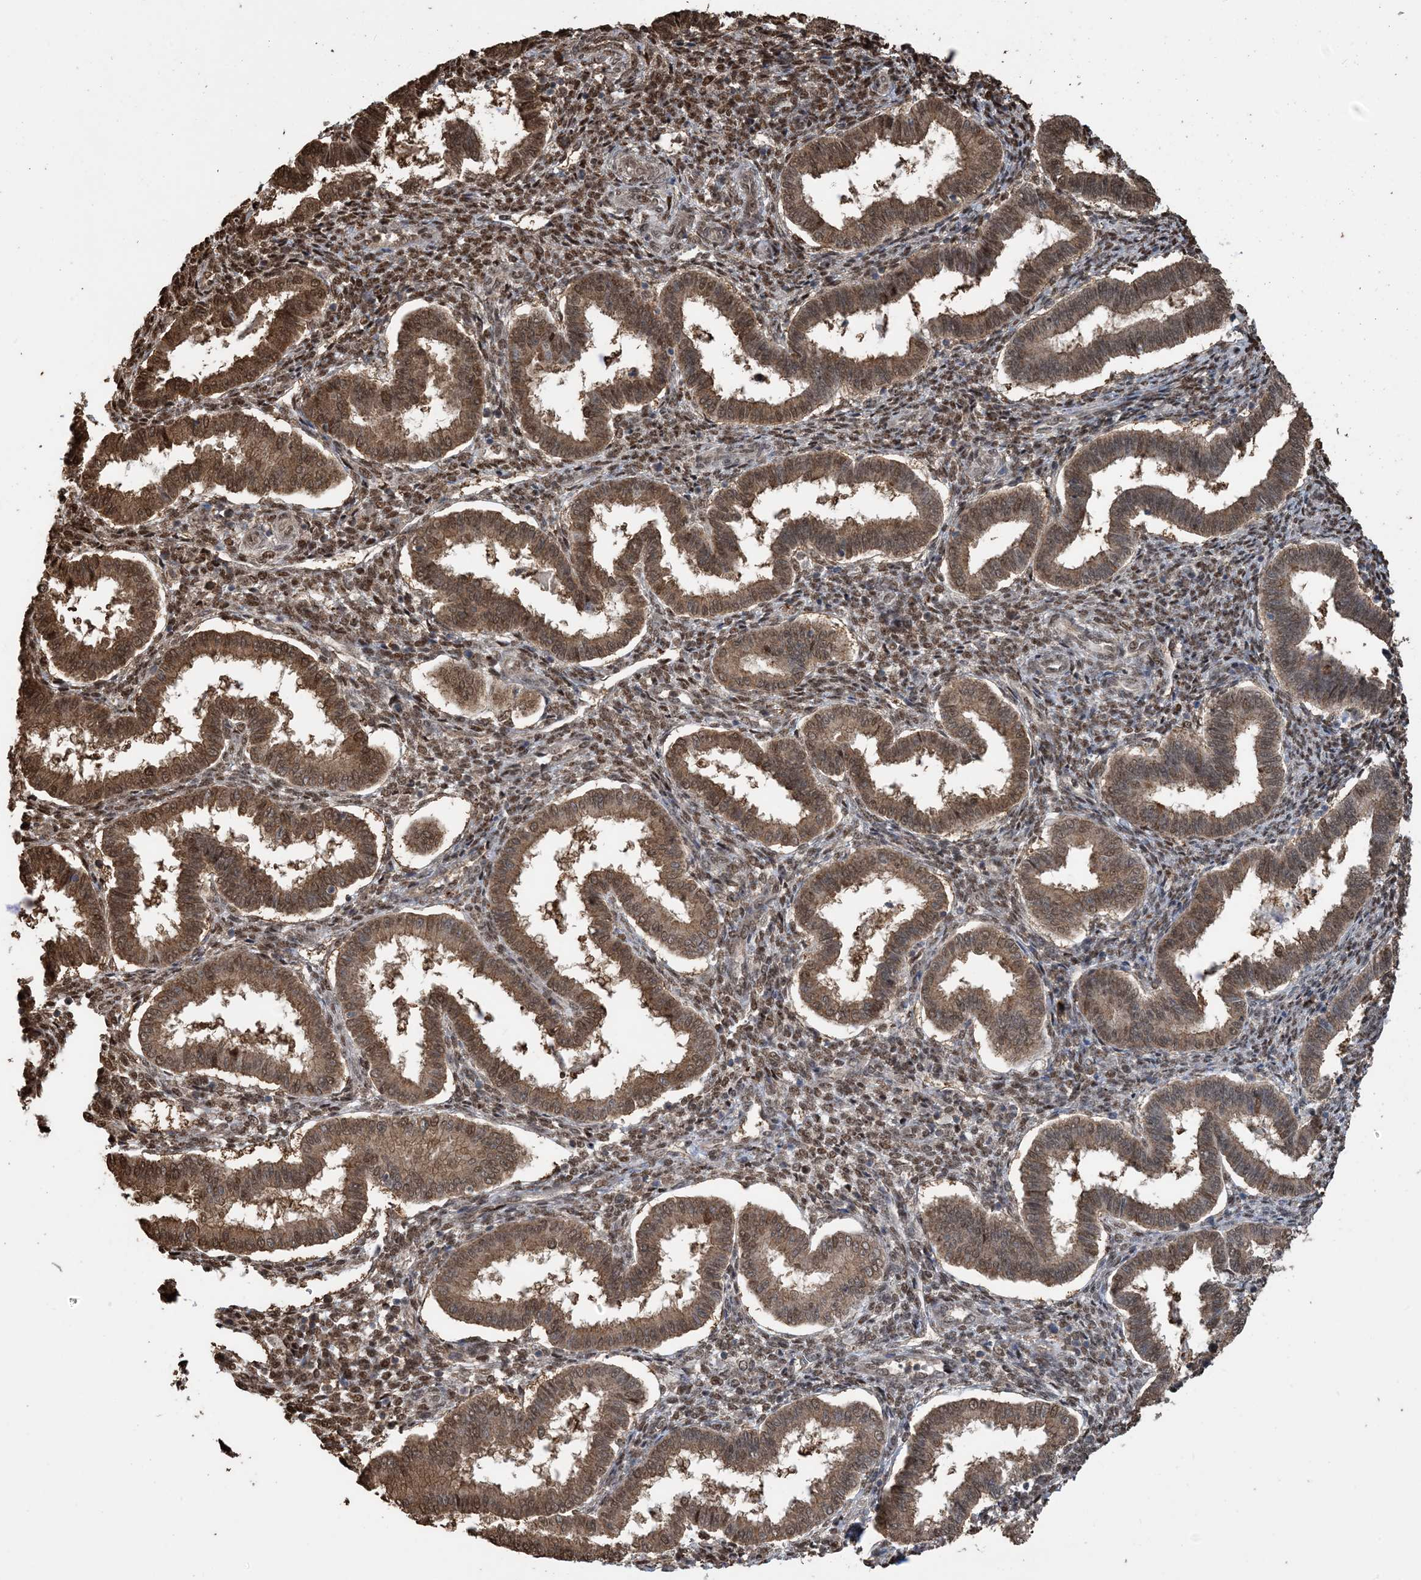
{"staining": {"intensity": "moderate", "quantity": ">75%", "location": "cytoplasmic/membranous,nuclear"}, "tissue": "endometrium", "cell_type": "Cells in endometrial stroma", "image_type": "normal", "snomed": [{"axis": "morphology", "description": "Normal tissue, NOS"}, {"axis": "topography", "description": "Endometrium"}], "caption": "Immunohistochemical staining of unremarkable endometrium shows >75% levels of moderate cytoplasmic/membranous,nuclear protein positivity in about >75% of cells in endometrial stroma.", "gene": "HSPA1A", "patient": {"sex": "female", "age": 24}}